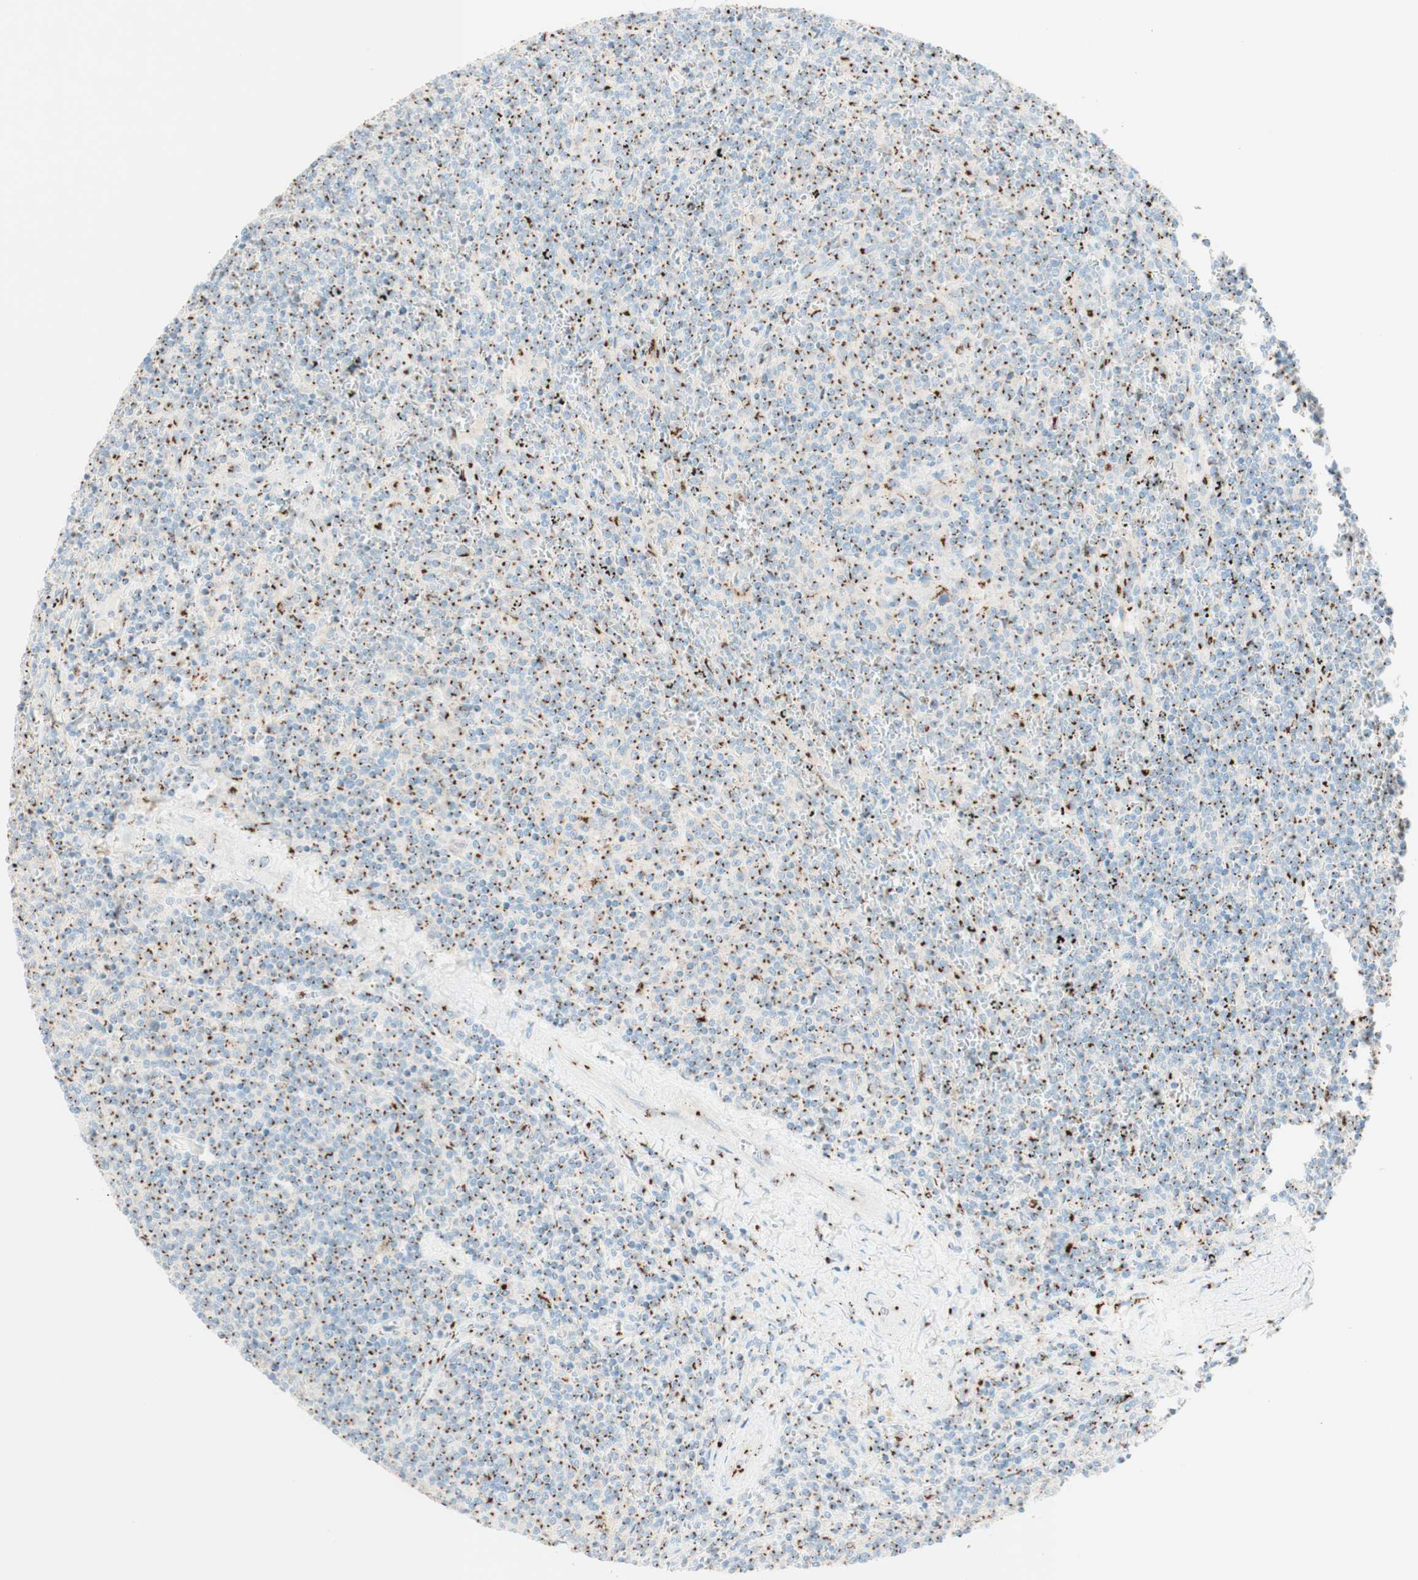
{"staining": {"intensity": "strong", "quantity": "25%-75%", "location": "cytoplasmic/membranous"}, "tissue": "lymphoma", "cell_type": "Tumor cells", "image_type": "cancer", "snomed": [{"axis": "morphology", "description": "Malignant lymphoma, non-Hodgkin's type, Low grade"}, {"axis": "topography", "description": "Spleen"}], "caption": "A brown stain highlights strong cytoplasmic/membranous staining of a protein in malignant lymphoma, non-Hodgkin's type (low-grade) tumor cells.", "gene": "GOLGB1", "patient": {"sex": "female", "age": 50}}